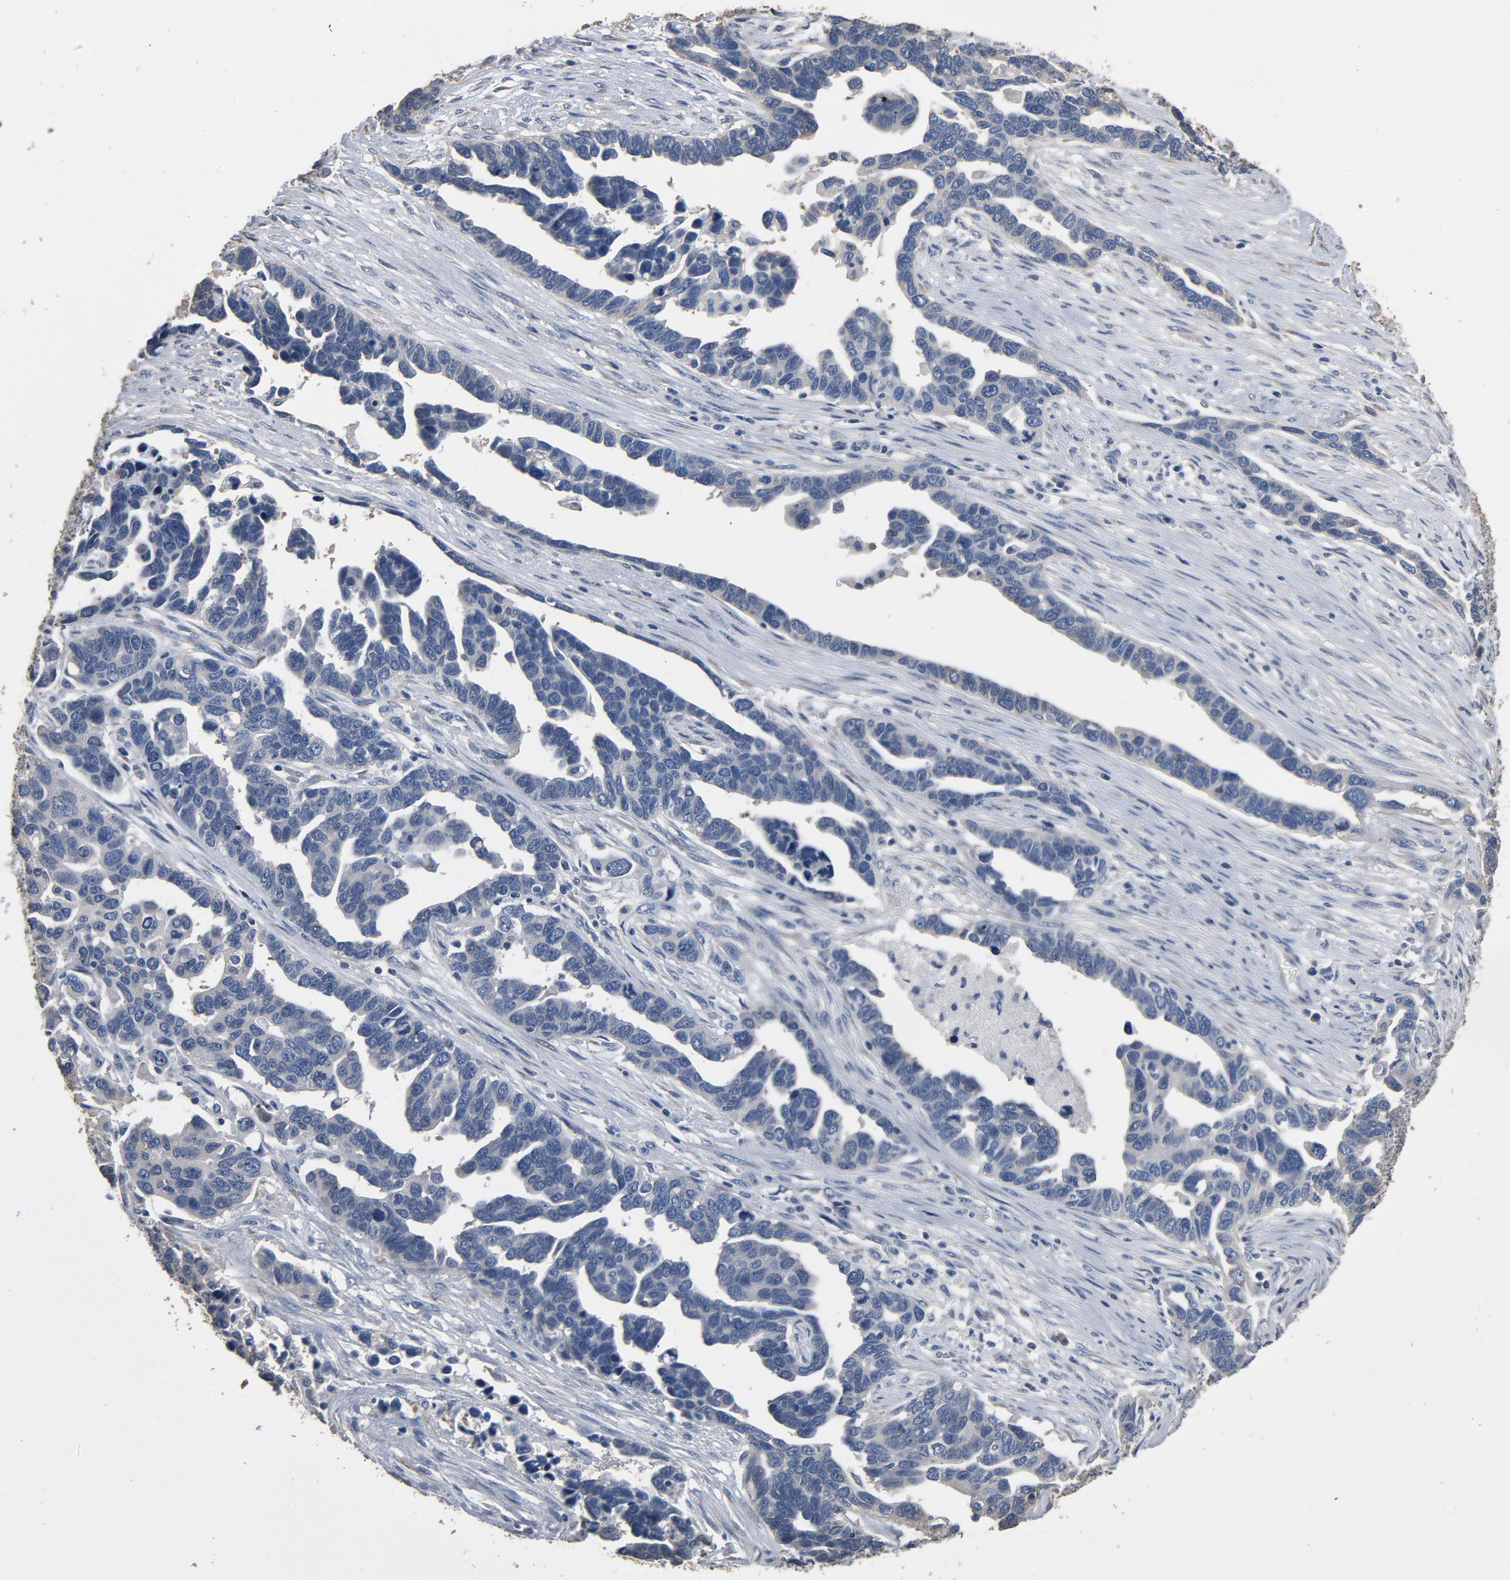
{"staining": {"intensity": "weak", "quantity": "<25%", "location": "nuclear"}, "tissue": "ovarian cancer", "cell_type": "Tumor cells", "image_type": "cancer", "snomed": [{"axis": "morphology", "description": "Cystadenocarcinoma, serous, NOS"}, {"axis": "topography", "description": "Ovary"}], "caption": "Tumor cells show no significant positivity in ovarian serous cystadenocarcinoma. The staining is performed using DAB (3,3'-diaminobenzidine) brown chromogen with nuclei counter-stained in using hematoxylin.", "gene": "SOX6", "patient": {"sex": "female", "age": 54}}